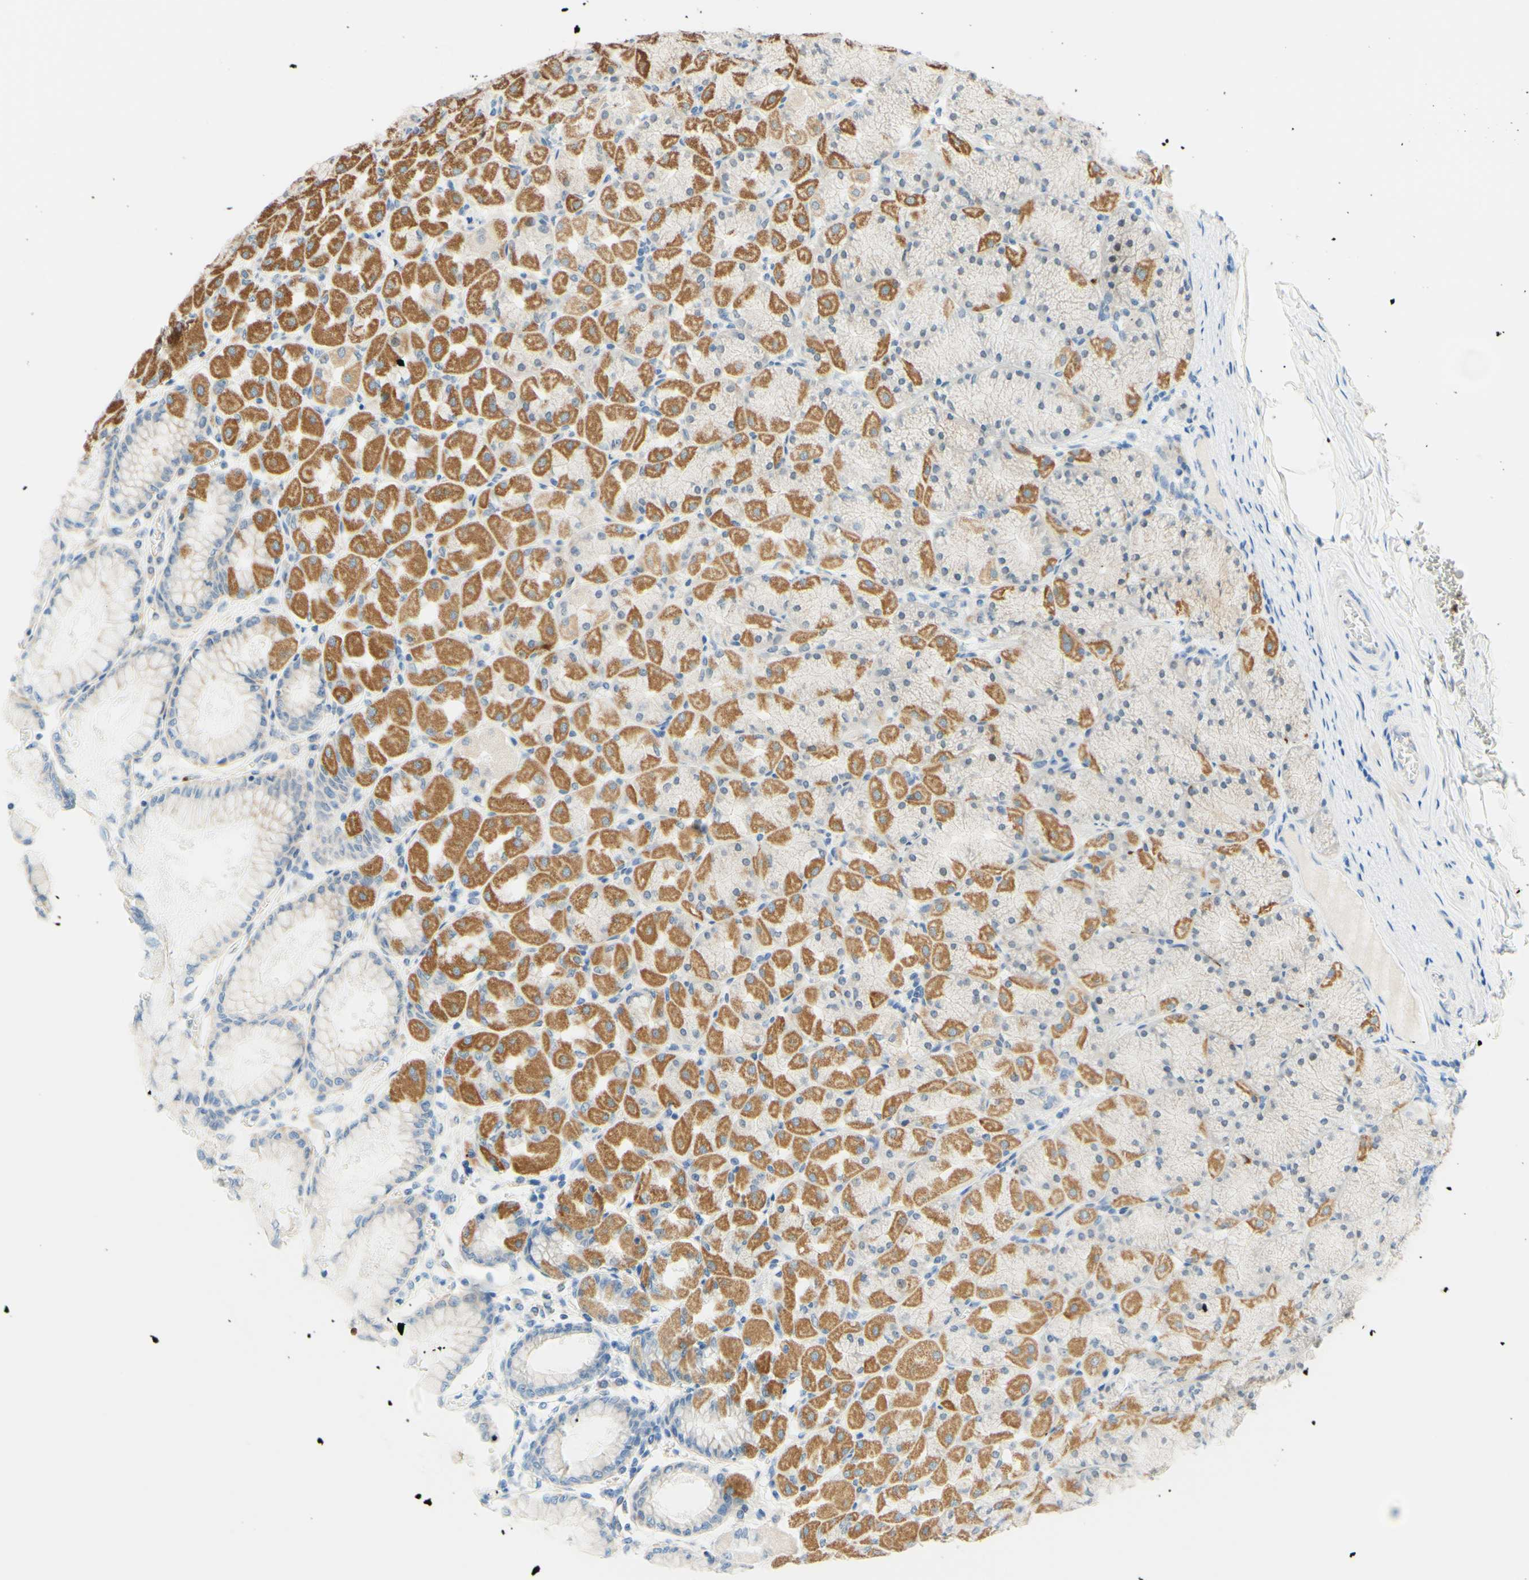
{"staining": {"intensity": "moderate", "quantity": "25%-75%", "location": "cytoplasmic/membranous"}, "tissue": "stomach", "cell_type": "Glandular cells", "image_type": "normal", "snomed": [{"axis": "morphology", "description": "Normal tissue, NOS"}, {"axis": "topography", "description": "Stomach, upper"}], "caption": "The immunohistochemical stain labels moderate cytoplasmic/membranous expression in glandular cells of unremarkable stomach. Using DAB (brown) and hematoxylin (blue) stains, captured at high magnification using brightfield microscopy.", "gene": "TREM2", "patient": {"sex": "female", "age": 56}}